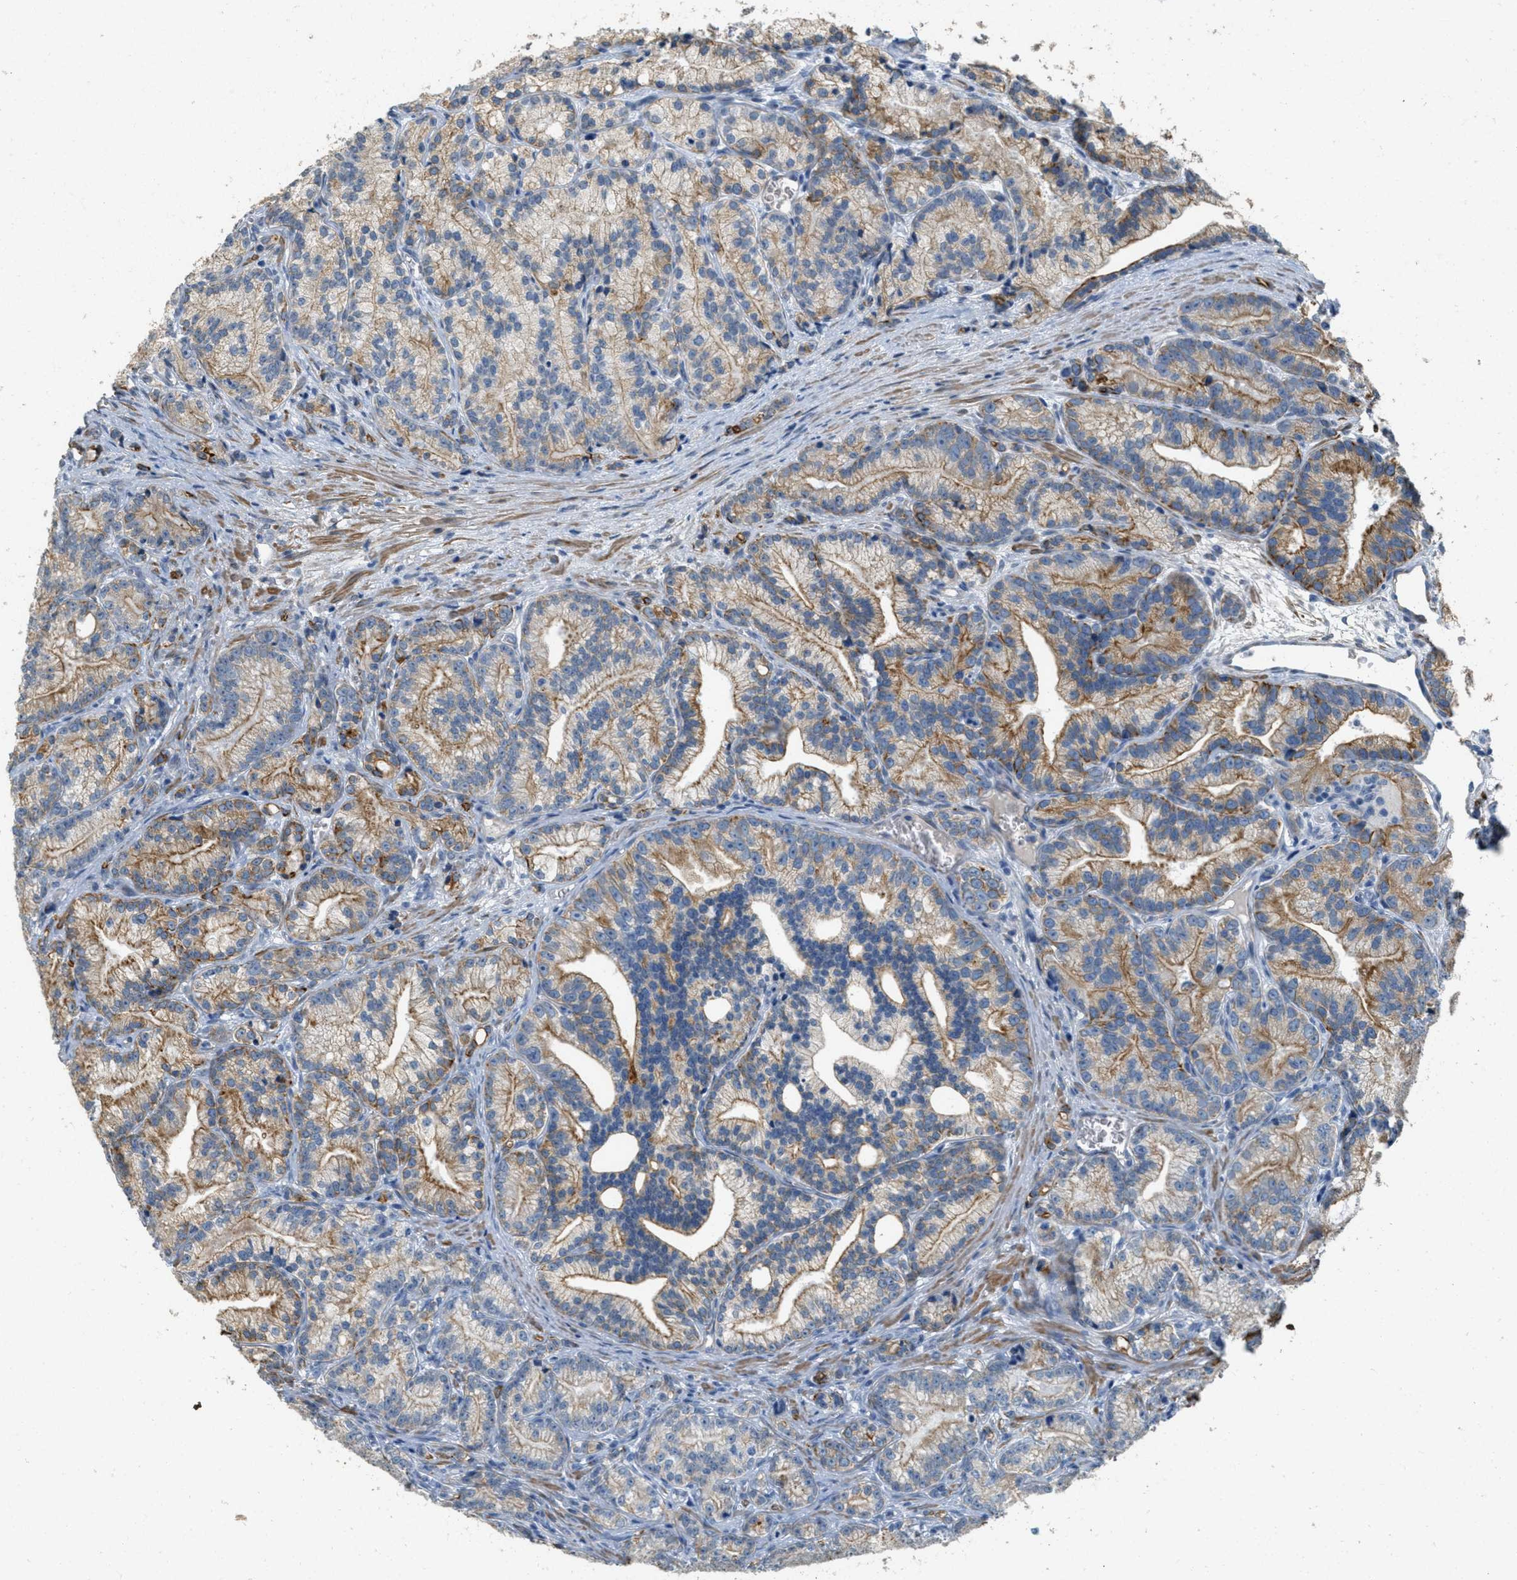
{"staining": {"intensity": "moderate", "quantity": ">75%", "location": "cytoplasmic/membranous"}, "tissue": "prostate cancer", "cell_type": "Tumor cells", "image_type": "cancer", "snomed": [{"axis": "morphology", "description": "Adenocarcinoma, Low grade"}, {"axis": "topography", "description": "Prostate"}], "caption": "Prostate cancer (adenocarcinoma (low-grade)) stained for a protein (brown) displays moderate cytoplasmic/membranous positive expression in about >75% of tumor cells.", "gene": "MRS2", "patient": {"sex": "male", "age": 89}}